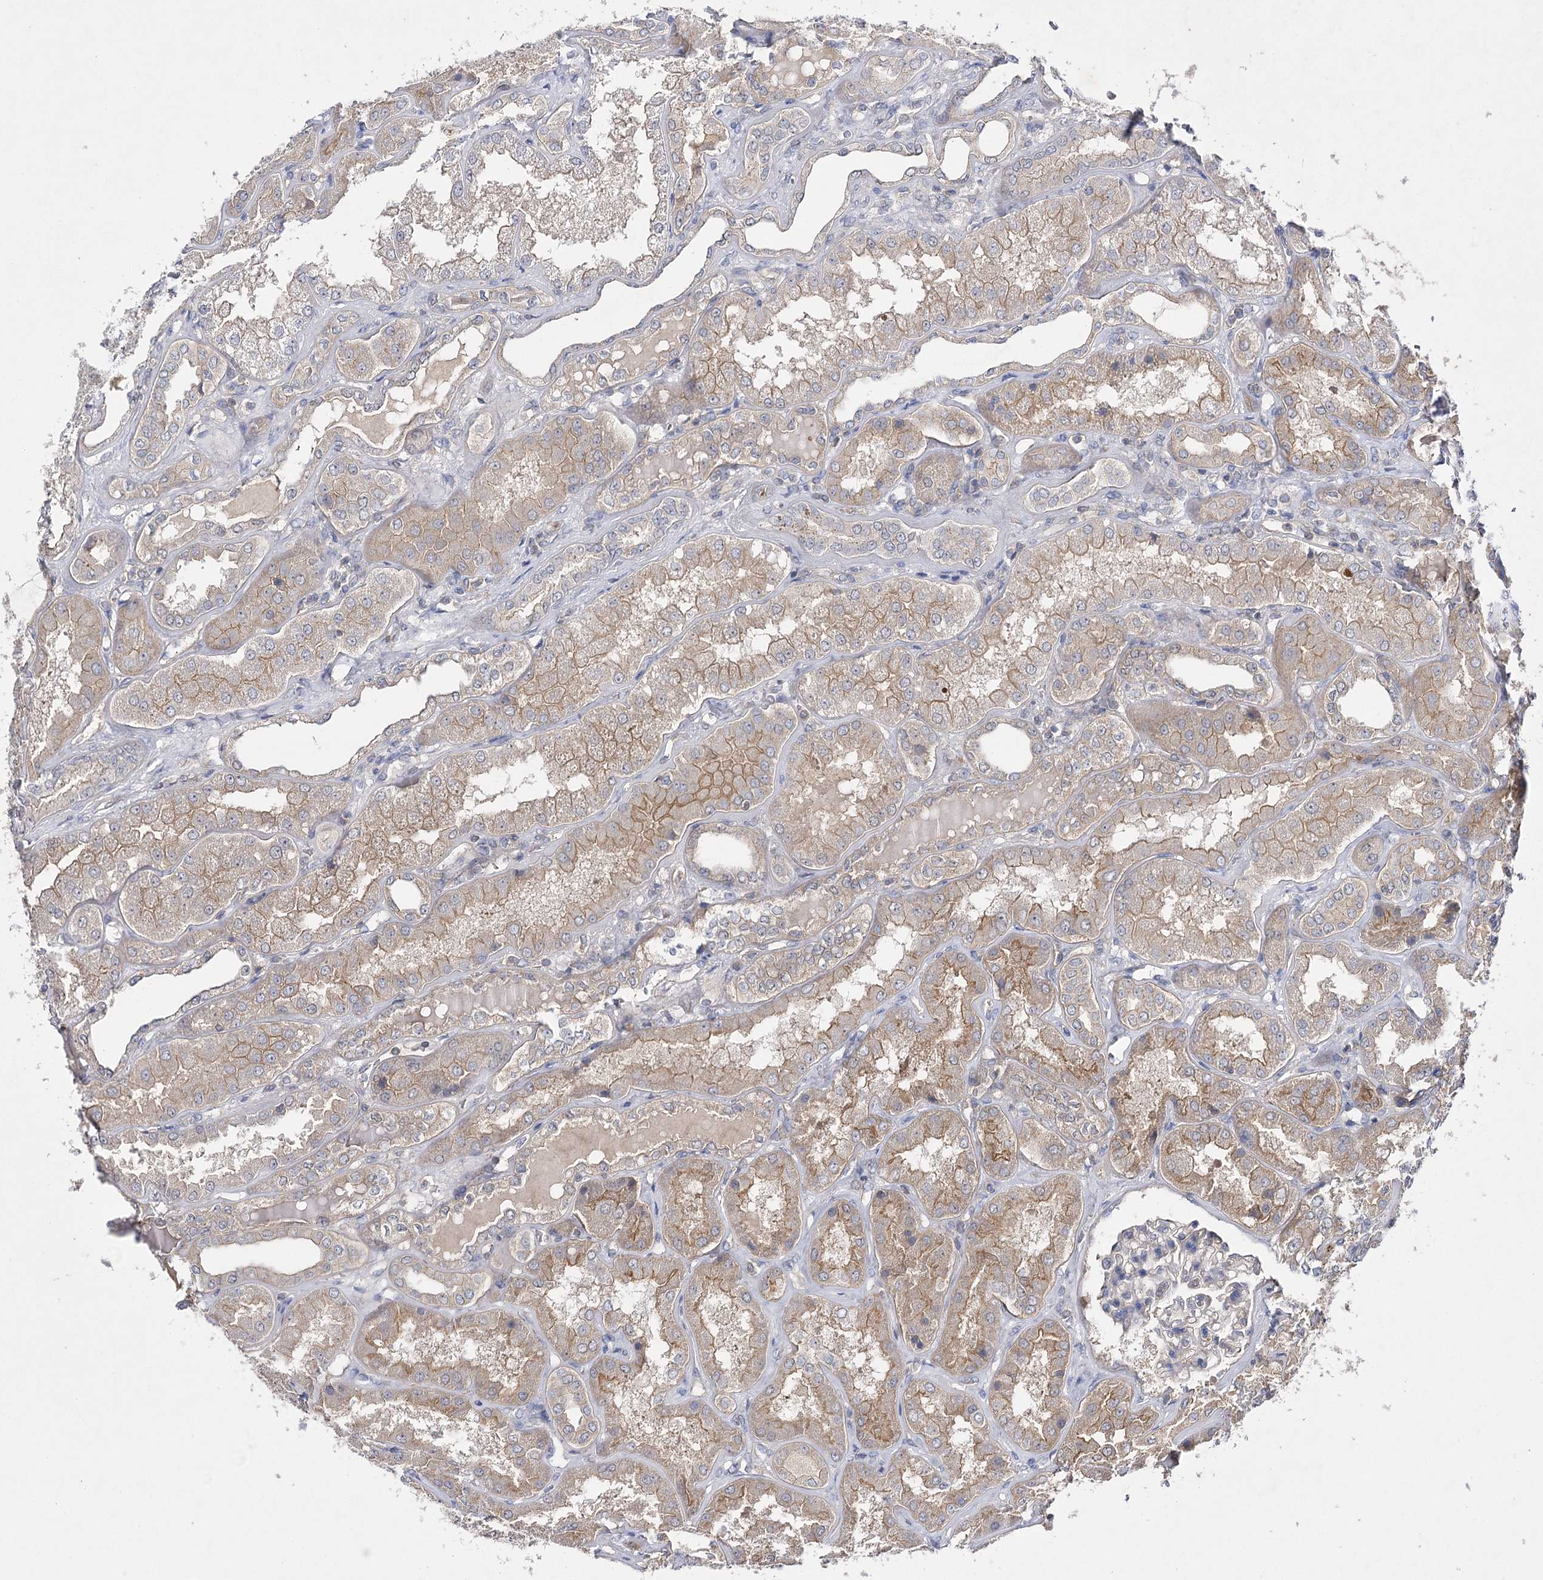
{"staining": {"intensity": "negative", "quantity": "none", "location": "none"}, "tissue": "kidney", "cell_type": "Cells in glomeruli", "image_type": "normal", "snomed": [{"axis": "morphology", "description": "Normal tissue, NOS"}, {"axis": "topography", "description": "Kidney"}], "caption": "This is an immunohistochemistry (IHC) histopathology image of normal human kidney. There is no expression in cells in glomeruli.", "gene": "BCR", "patient": {"sex": "female", "age": 56}}